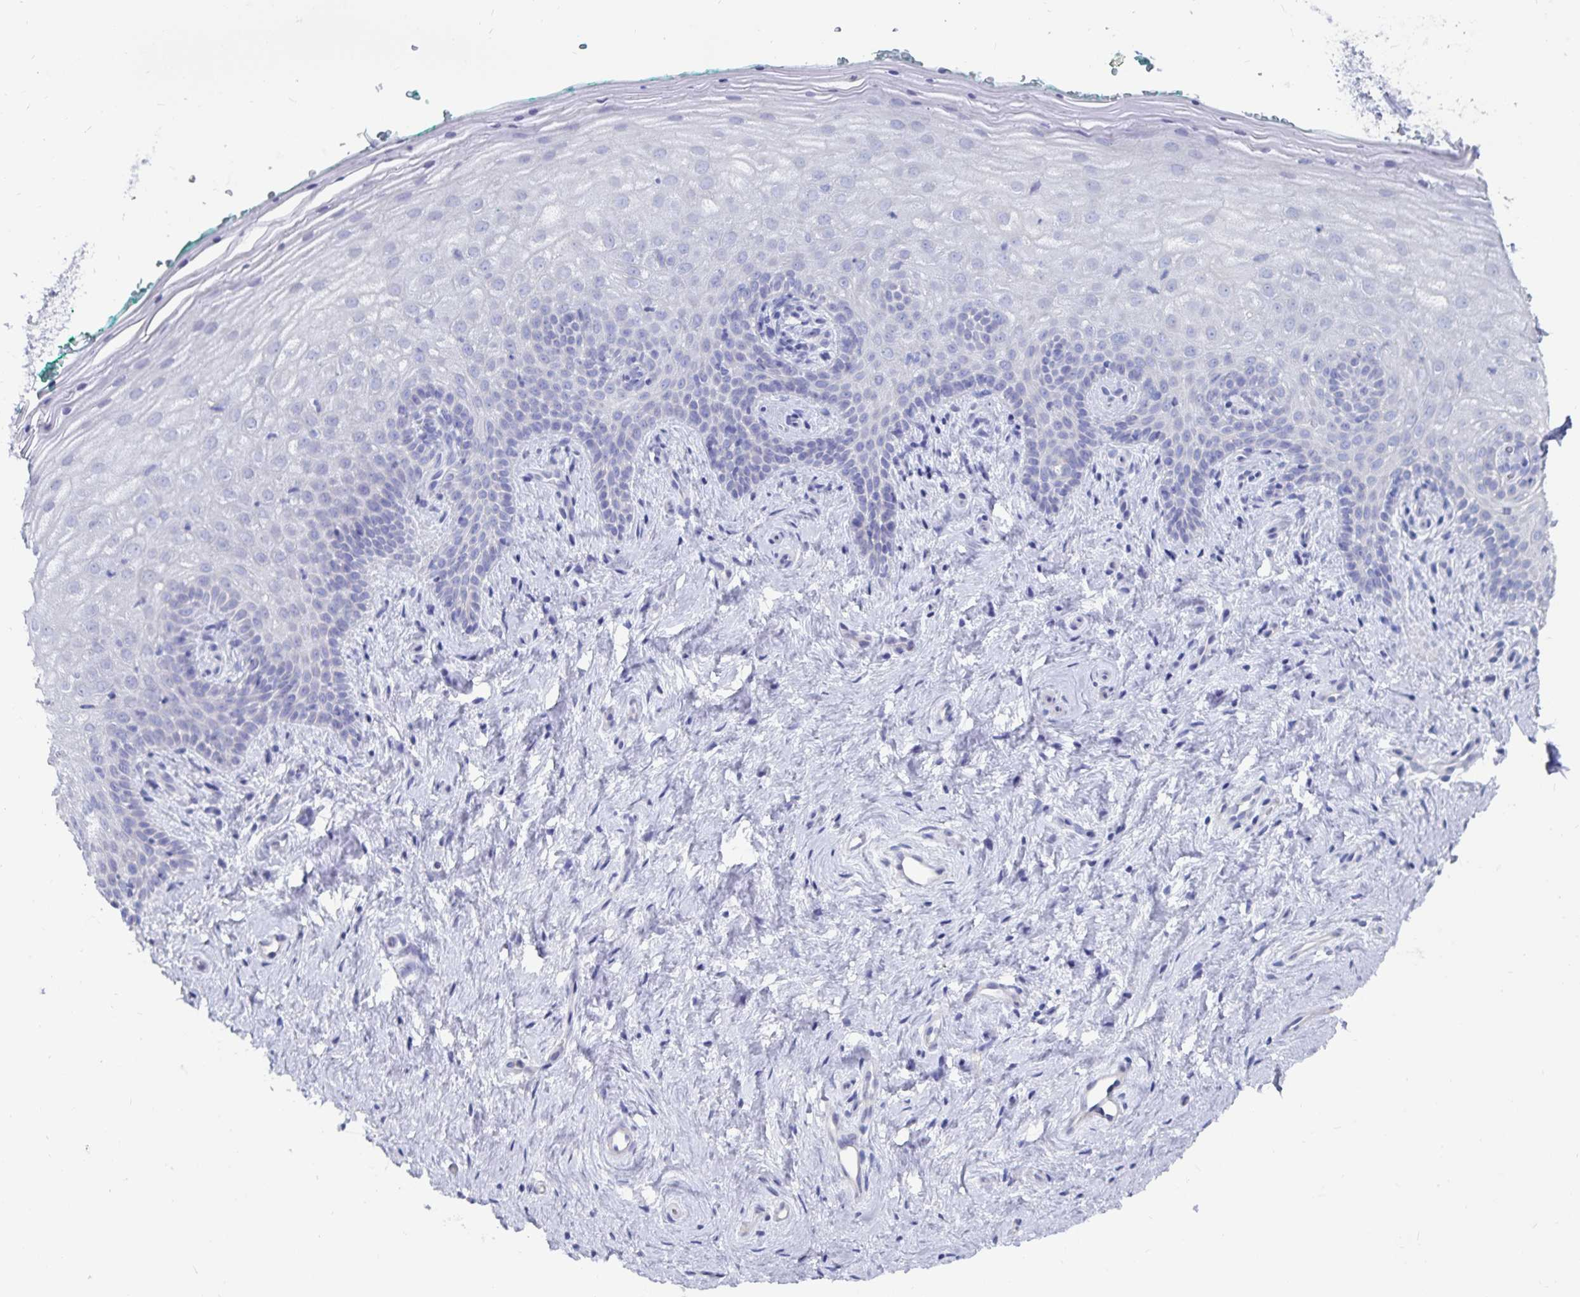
{"staining": {"intensity": "negative", "quantity": "none", "location": "none"}, "tissue": "vagina", "cell_type": "Squamous epithelial cells", "image_type": "normal", "snomed": [{"axis": "morphology", "description": "Normal tissue, NOS"}, {"axis": "topography", "description": "Vagina"}], "caption": "This is a histopathology image of immunohistochemistry staining of benign vagina, which shows no staining in squamous epithelial cells. Brightfield microscopy of immunohistochemistry stained with DAB (brown) and hematoxylin (blue), captured at high magnification.", "gene": "CFAP69", "patient": {"sex": "female", "age": 45}}